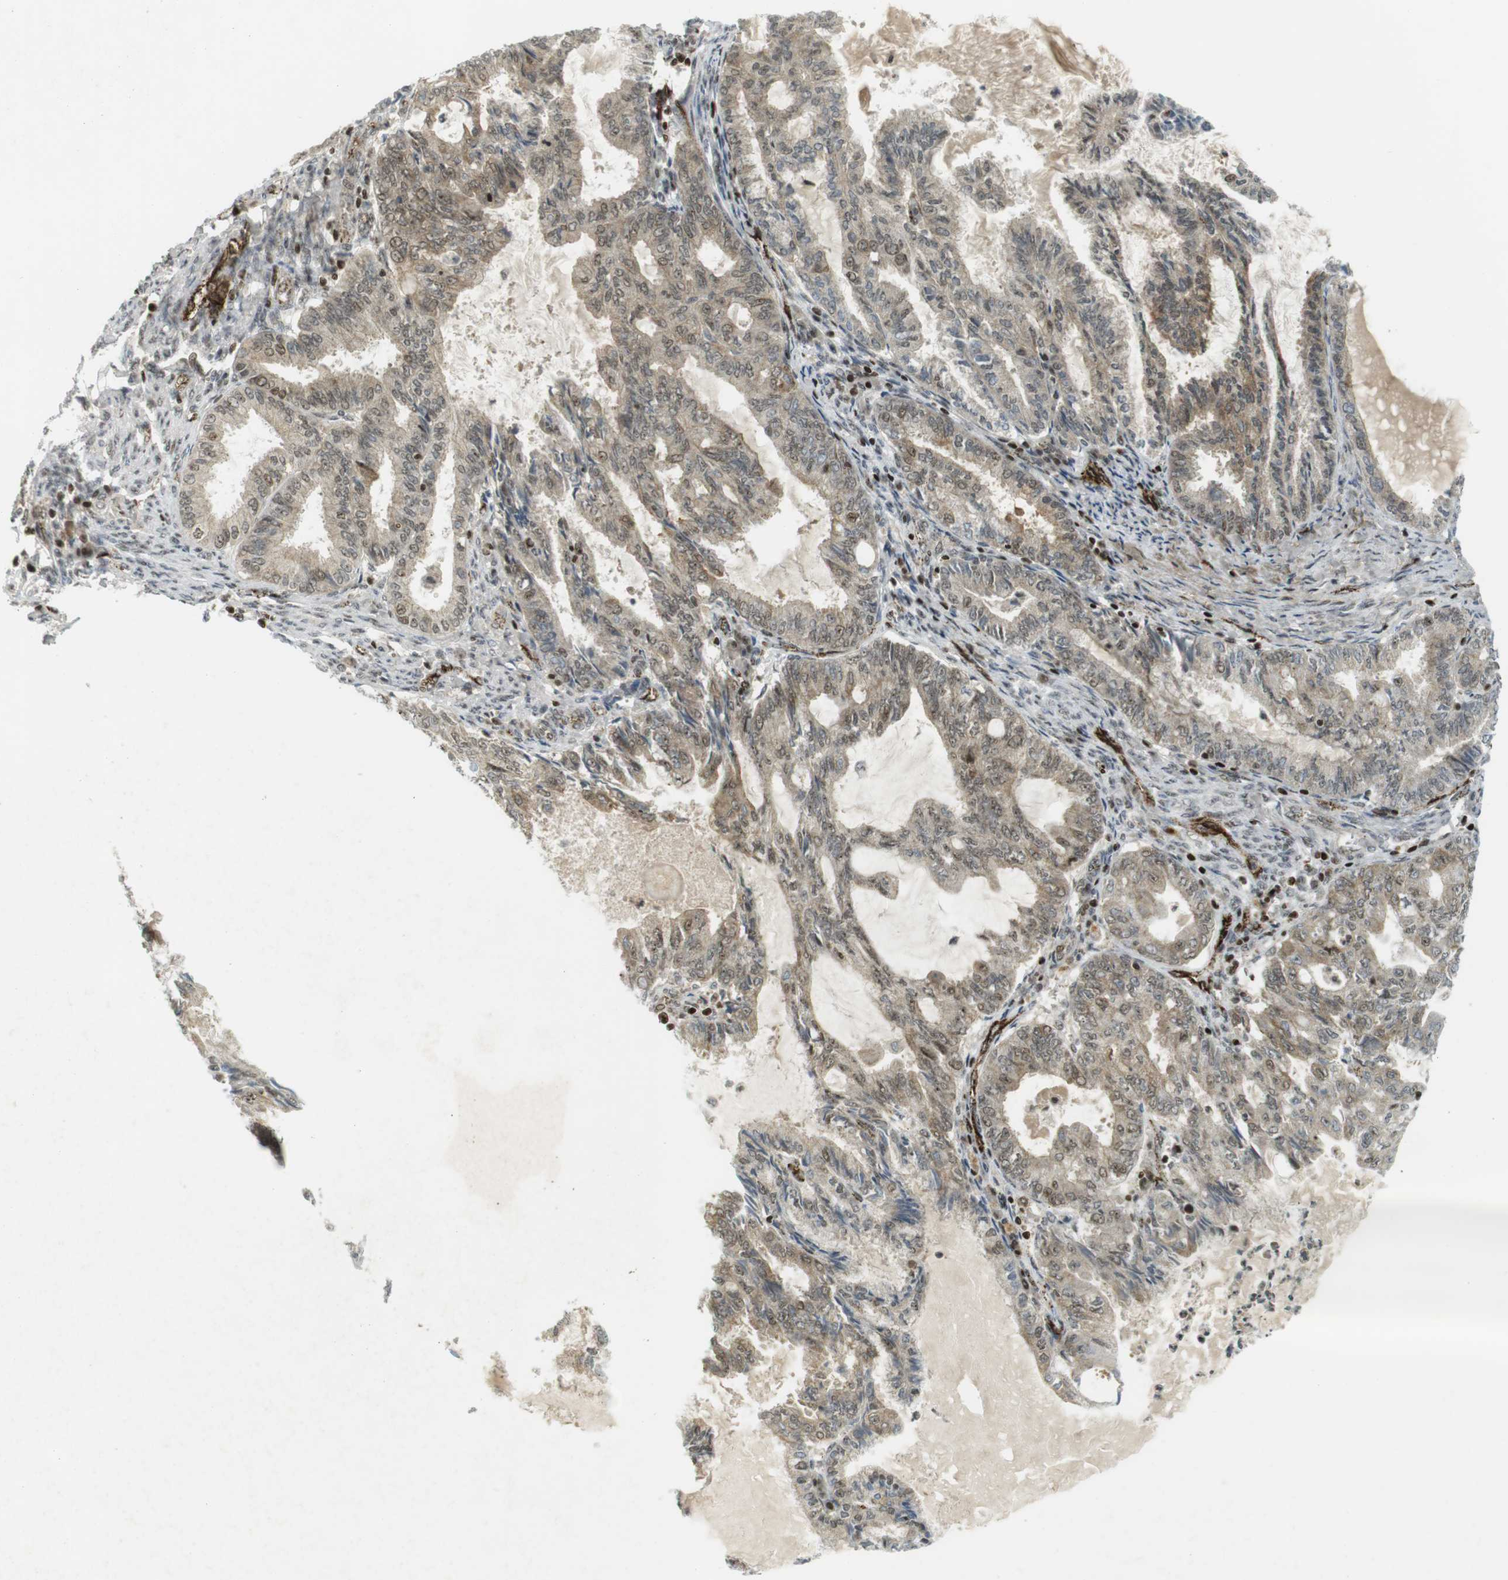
{"staining": {"intensity": "weak", "quantity": ">75%", "location": "cytoplasmic/membranous,nuclear"}, "tissue": "endometrial cancer", "cell_type": "Tumor cells", "image_type": "cancer", "snomed": [{"axis": "morphology", "description": "Adenocarcinoma, NOS"}, {"axis": "topography", "description": "Endometrium"}], "caption": "A low amount of weak cytoplasmic/membranous and nuclear staining is present in about >75% of tumor cells in endometrial adenocarcinoma tissue.", "gene": "PPP1R13B", "patient": {"sex": "female", "age": 86}}